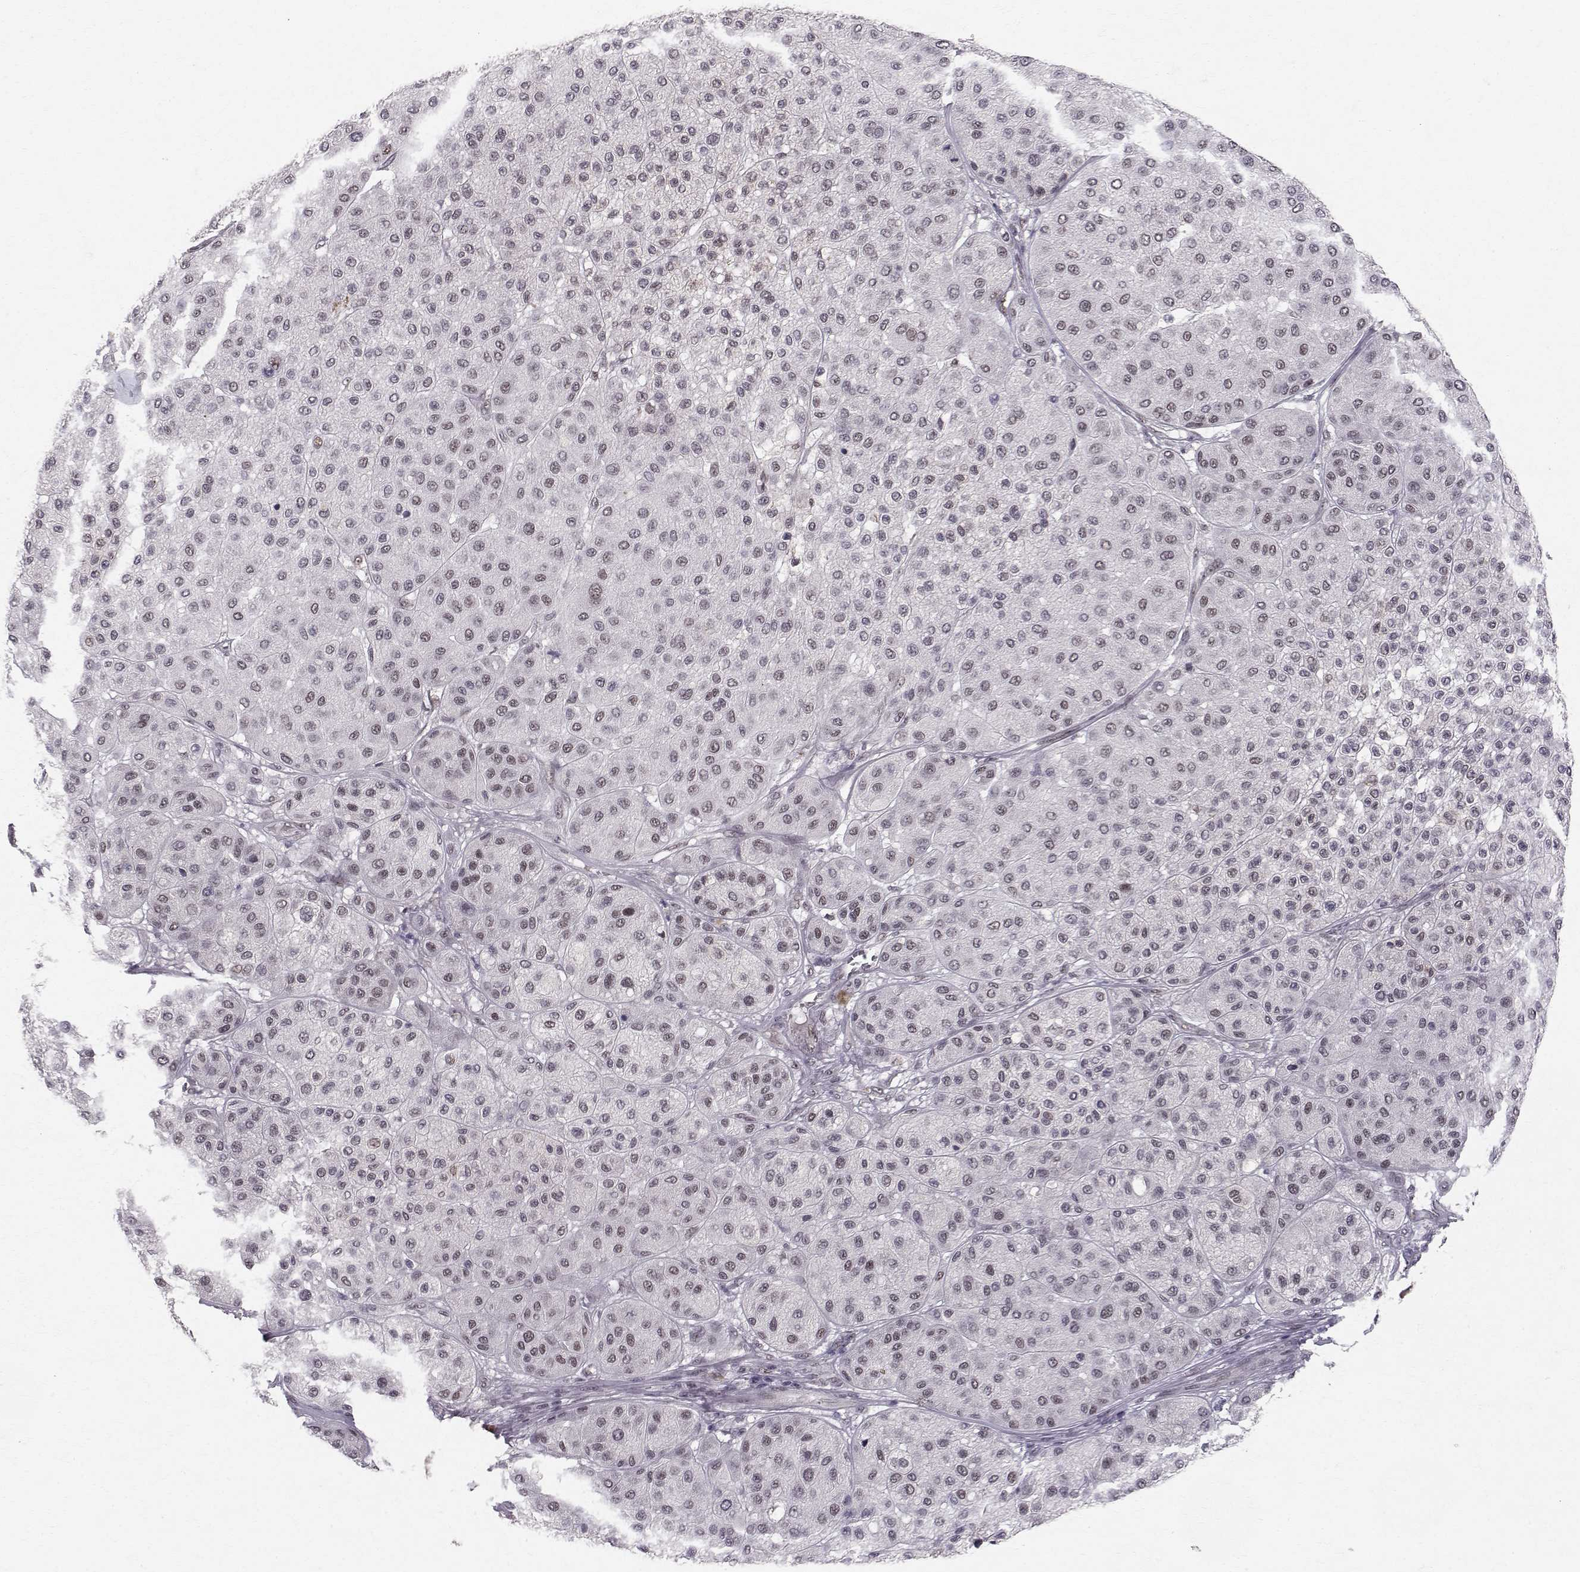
{"staining": {"intensity": "negative", "quantity": "none", "location": "none"}, "tissue": "melanoma", "cell_type": "Tumor cells", "image_type": "cancer", "snomed": [{"axis": "morphology", "description": "Malignant melanoma, Metastatic site"}, {"axis": "topography", "description": "Smooth muscle"}], "caption": "Melanoma stained for a protein using IHC demonstrates no positivity tumor cells.", "gene": "RPP38", "patient": {"sex": "male", "age": 41}}